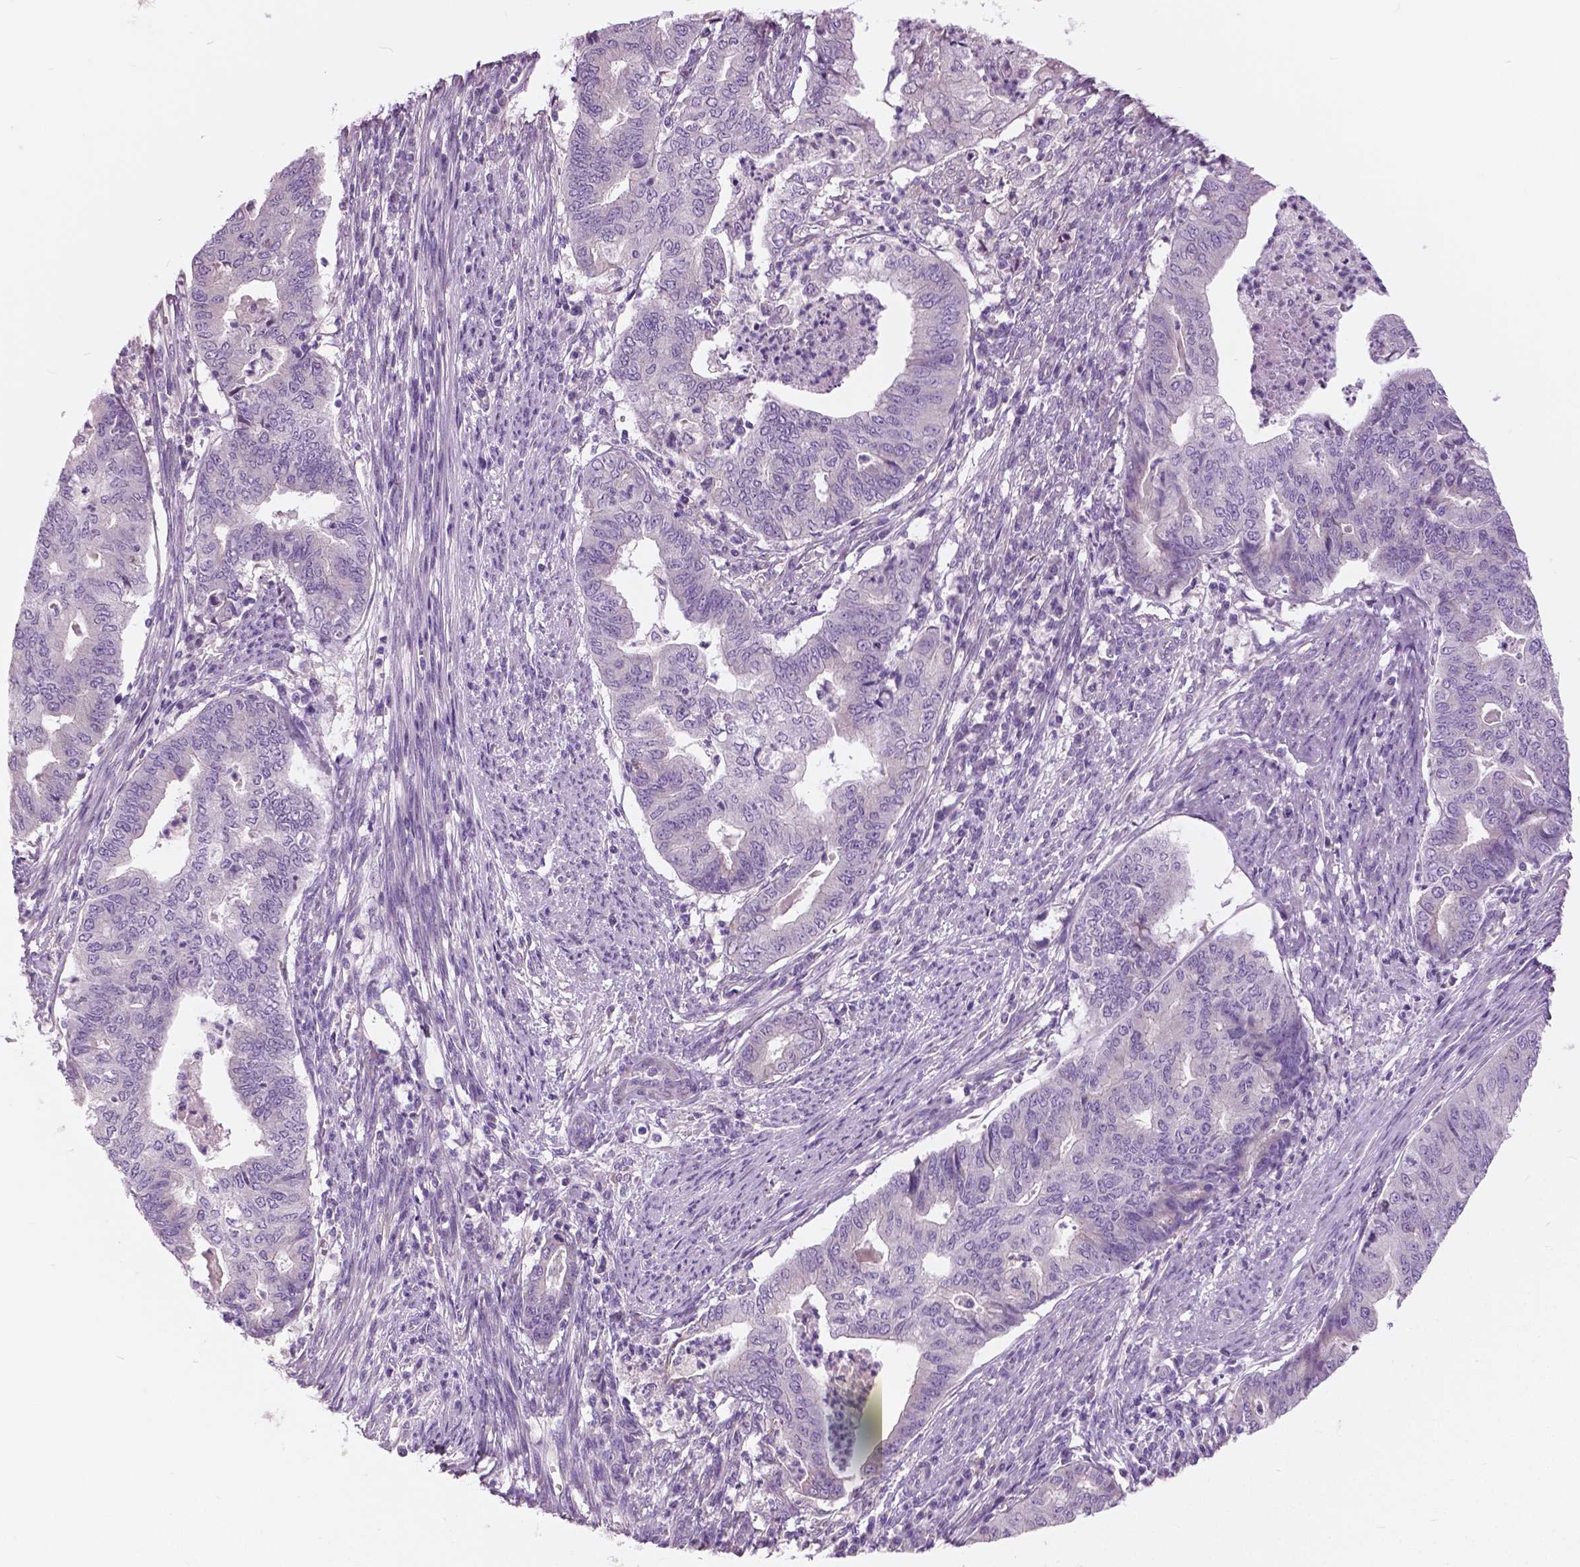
{"staining": {"intensity": "negative", "quantity": "none", "location": "none"}, "tissue": "endometrial cancer", "cell_type": "Tumor cells", "image_type": "cancer", "snomed": [{"axis": "morphology", "description": "Adenocarcinoma, NOS"}, {"axis": "topography", "description": "Endometrium"}], "caption": "A high-resolution image shows immunohistochemistry (IHC) staining of adenocarcinoma (endometrial), which exhibits no significant staining in tumor cells.", "gene": "SERPINI1", "patient": {"sex": "female", "age": 79}}